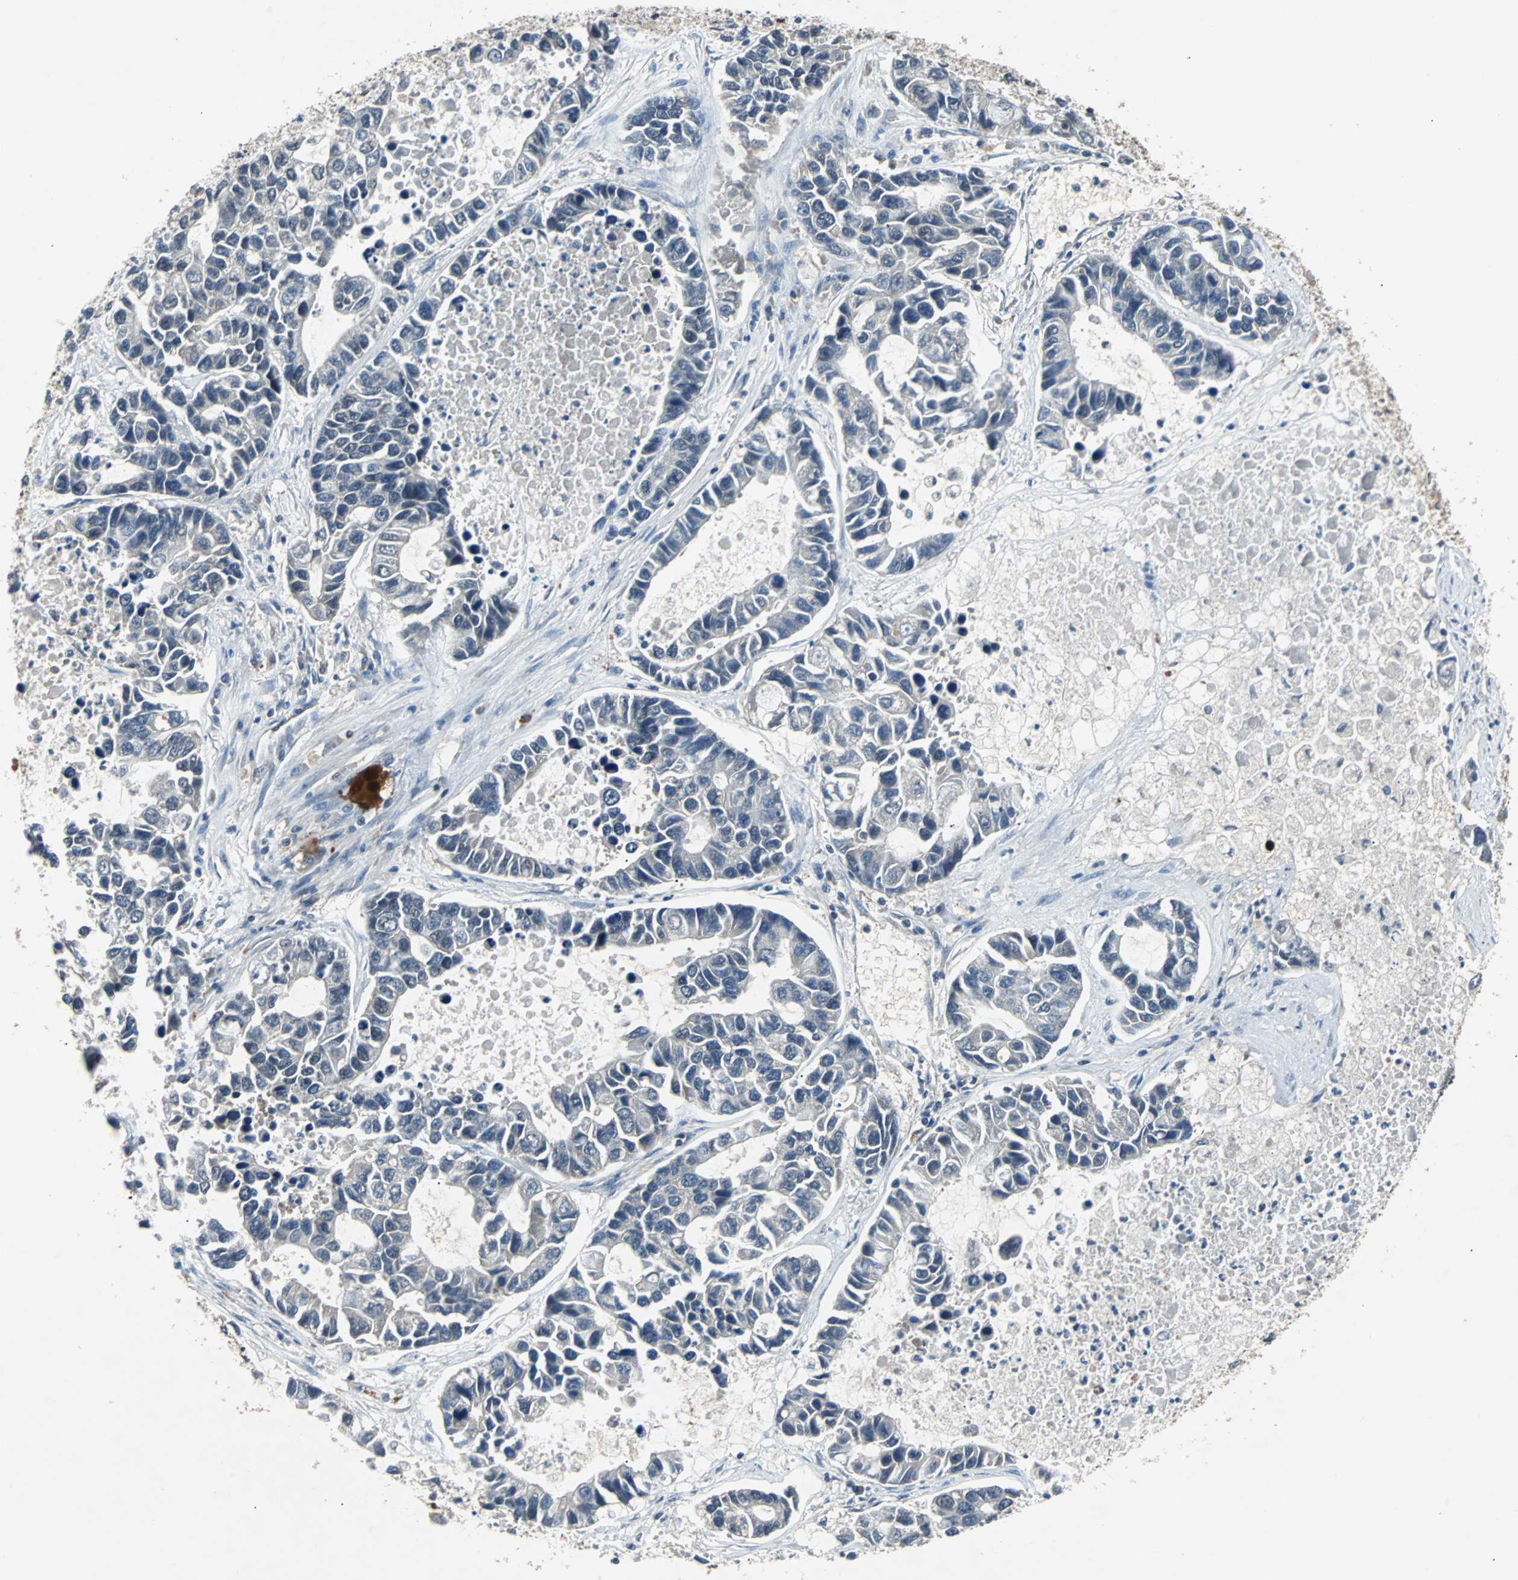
{"staining": {"intensity": "negative", "quantity": "none", "location": "none"}, "tissue": "lung cancer", "cell_type": "Tumor cells", "image_type": "cancer", "snomed": [{"axis": "morphology", "description": "Adenocarcinoma, NOS"}, {"axis": "topography", "description": "Lung"}], "caption": "Human lung adenocarcinoma stained for a protein using IHC exhibits no staining in tumor cells.", "gene": "PHC1", "patient": {"sex": "female", "age": 51}}